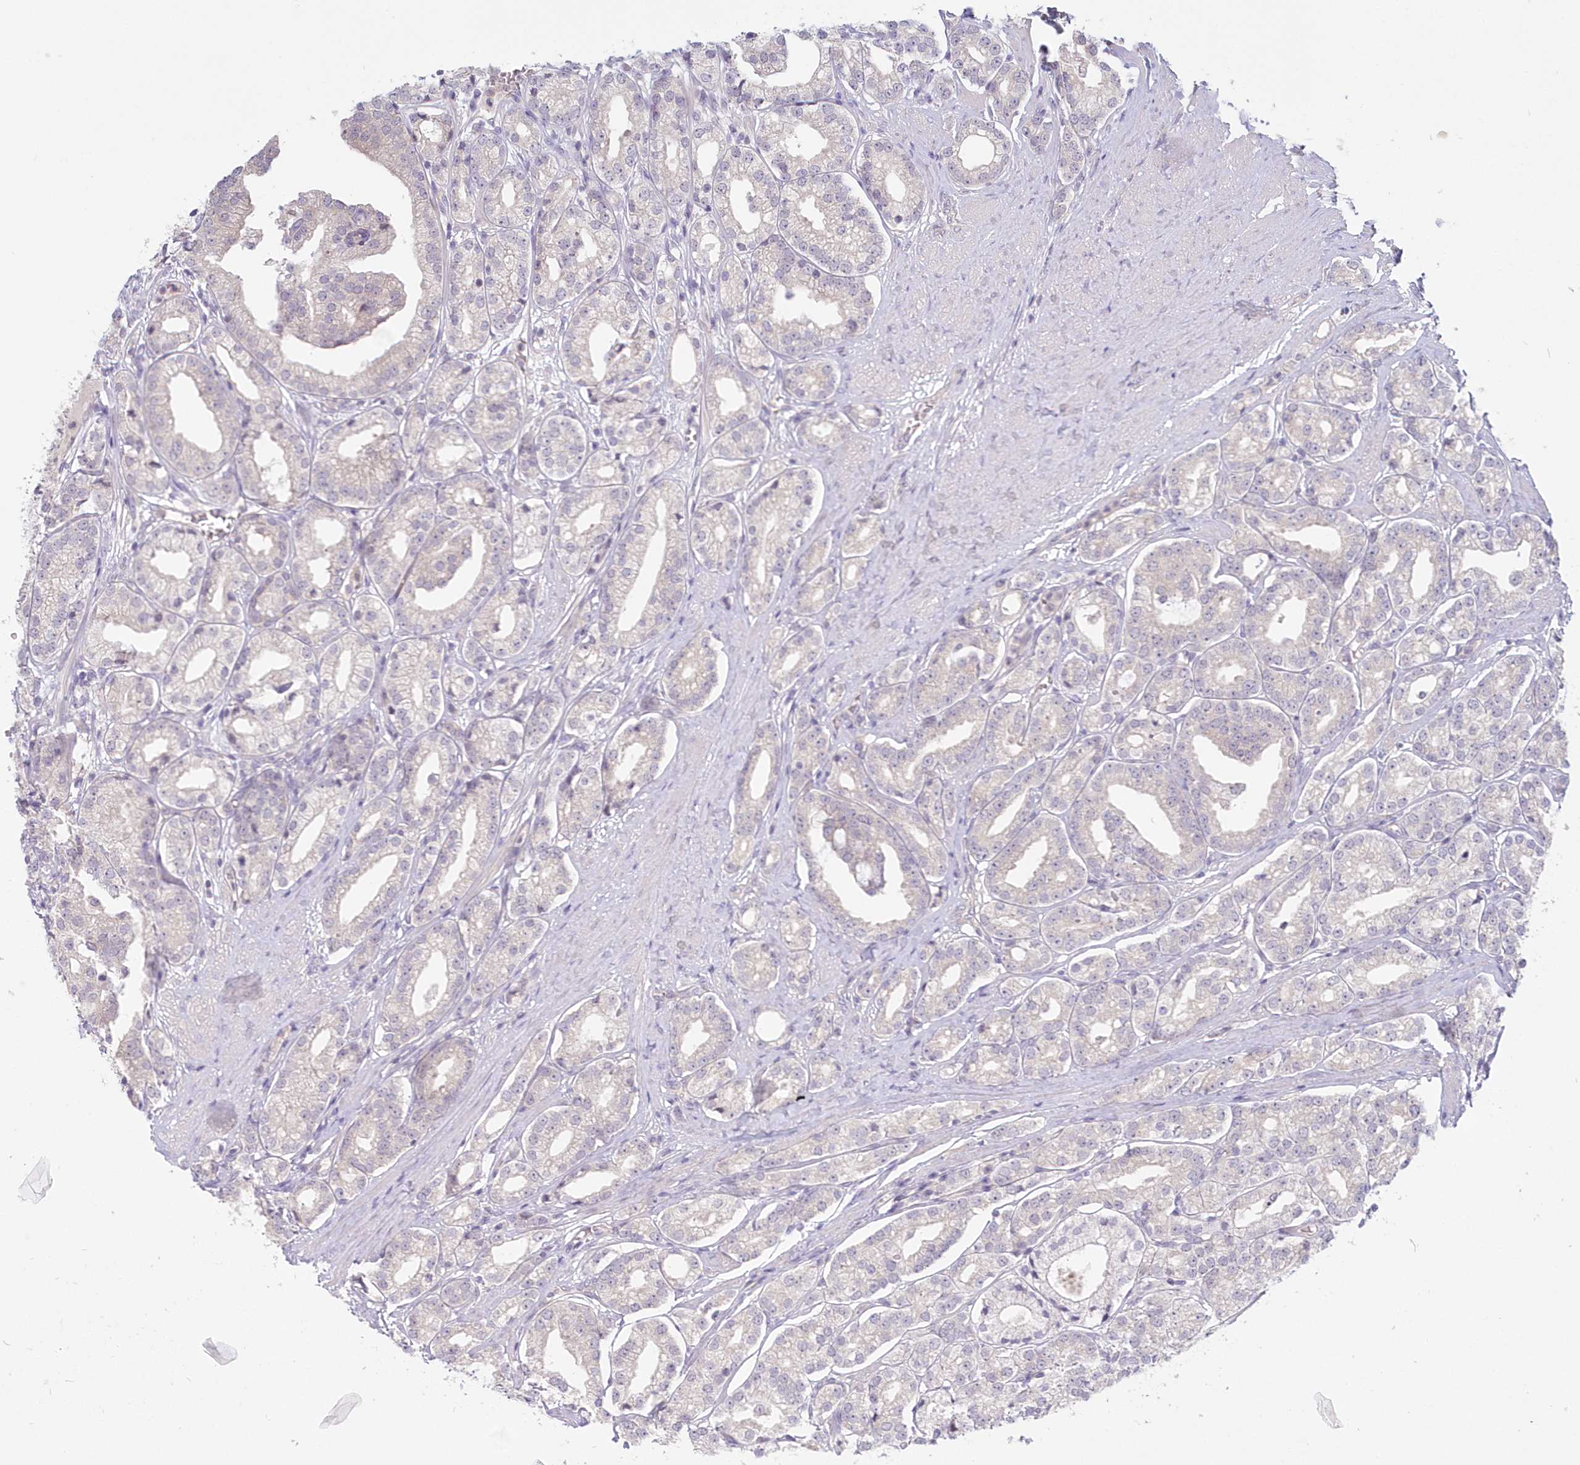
{"staining": {"intensity": "negative", "quantity": "none", "location": "none"}, "tissue": "prostate cancer", "cell_type": "Tumor cells", "image_type": "cancer", "snomed": [{"axis": "morphology", "description": "Adenocarcinoma, High grade"}, {"axis": "topography", "description": "Prostate"}], "caption": "There is no significant staining in tumor cells of adenocarcinoma (high-grade) (prostate).", "gene": "KATNA1", "patient": {"sex": "male", "age": 69}}